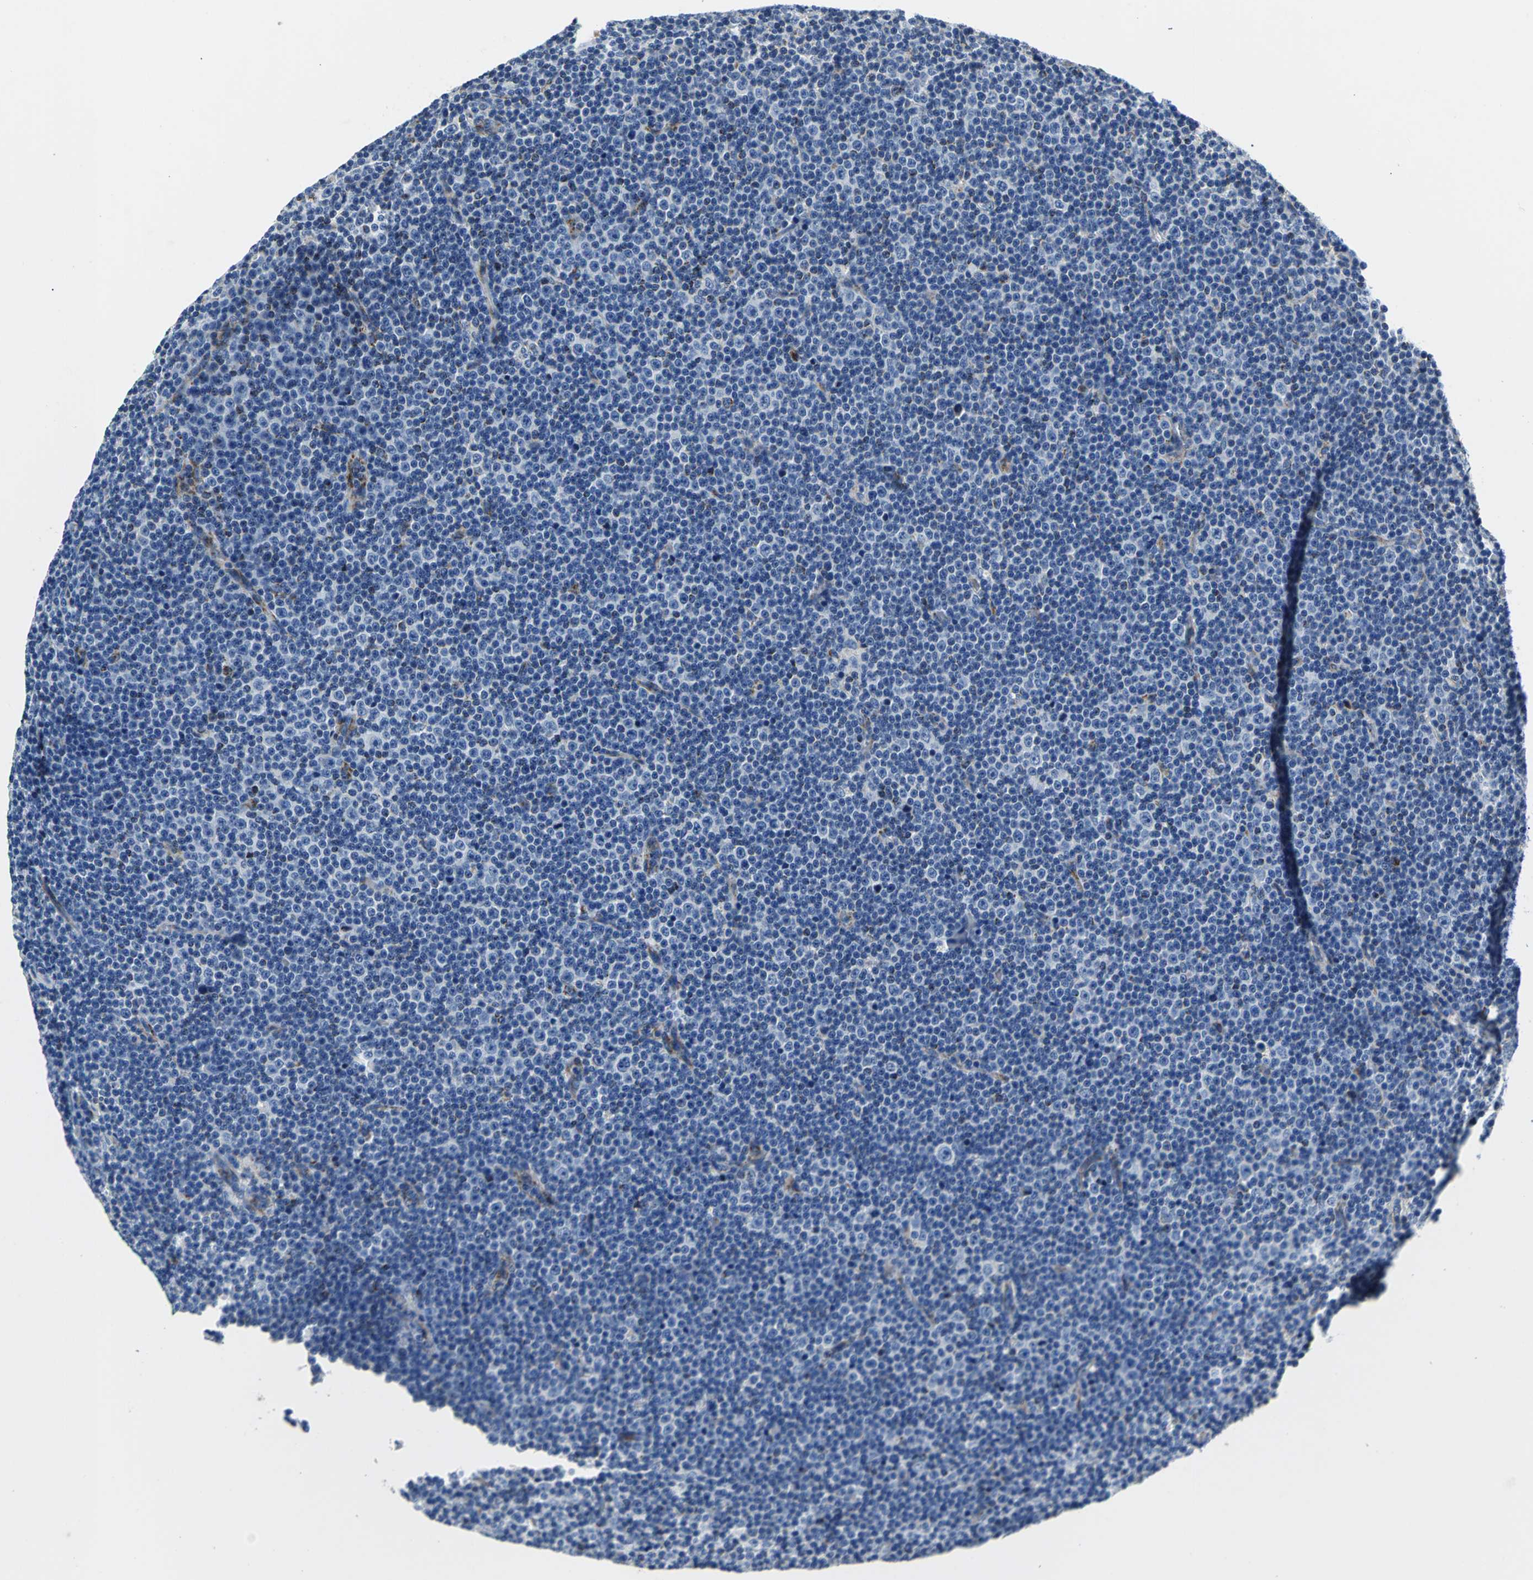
{"staining": {"intensity": "negative", "quantity": "none", "location": "none"}, "tissue": "lymphoma", "cell_type": "Tumor cells", "image_type": "cancer", "snomed": [{"axis": "morphology", "description": "Malignant lymphoma, non-Hodgkin's type, Low grade"}, {"axis": "topography", "description": "Lymph node"}], "caption": "This is an immunohistochemistry micrograph of human lymphoma. There is no expression in tumor cells.", "gene": "IFI6", "patient": {"sex": "female", "age": 67}}